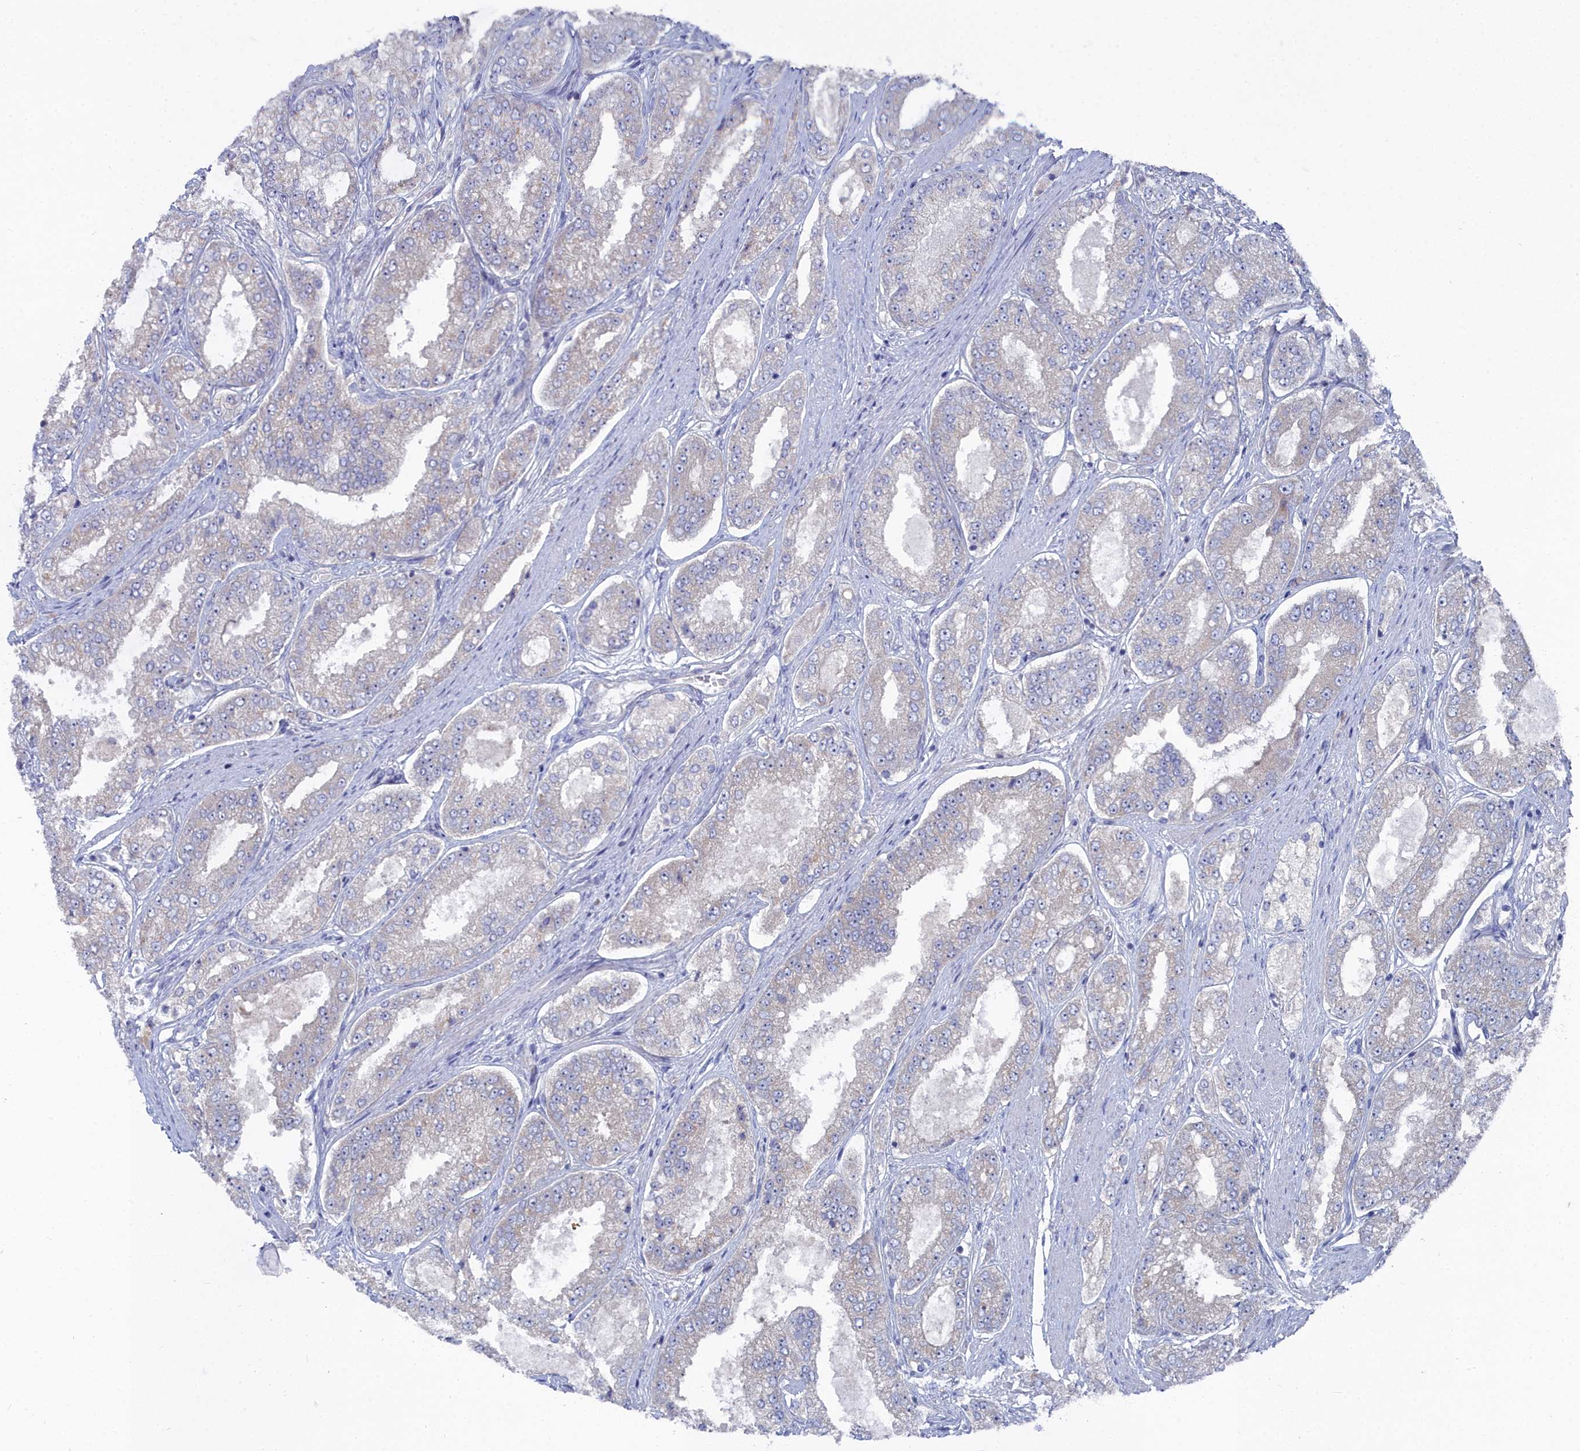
{"staining": {"intensity": "negative", "quantity": "none", "location": "none"}, "tissue": "prostate cancer", "cell_type": "Tumor cells", "image_type": "cancer", "snomed": [{"axis": "morphology", "description": "Adenocarcinoma, High grade"}, {"axis": "topography", "description": "Prostate"}], "caption": "Image shows no protein positivity in tumor cells of prostate adenocarcinoma (high-grade) tissue. (IHC, brightfield microscopy, high magnification).", "gene": "CCDC149", "patient": {"sex": "male", "age": 71}}